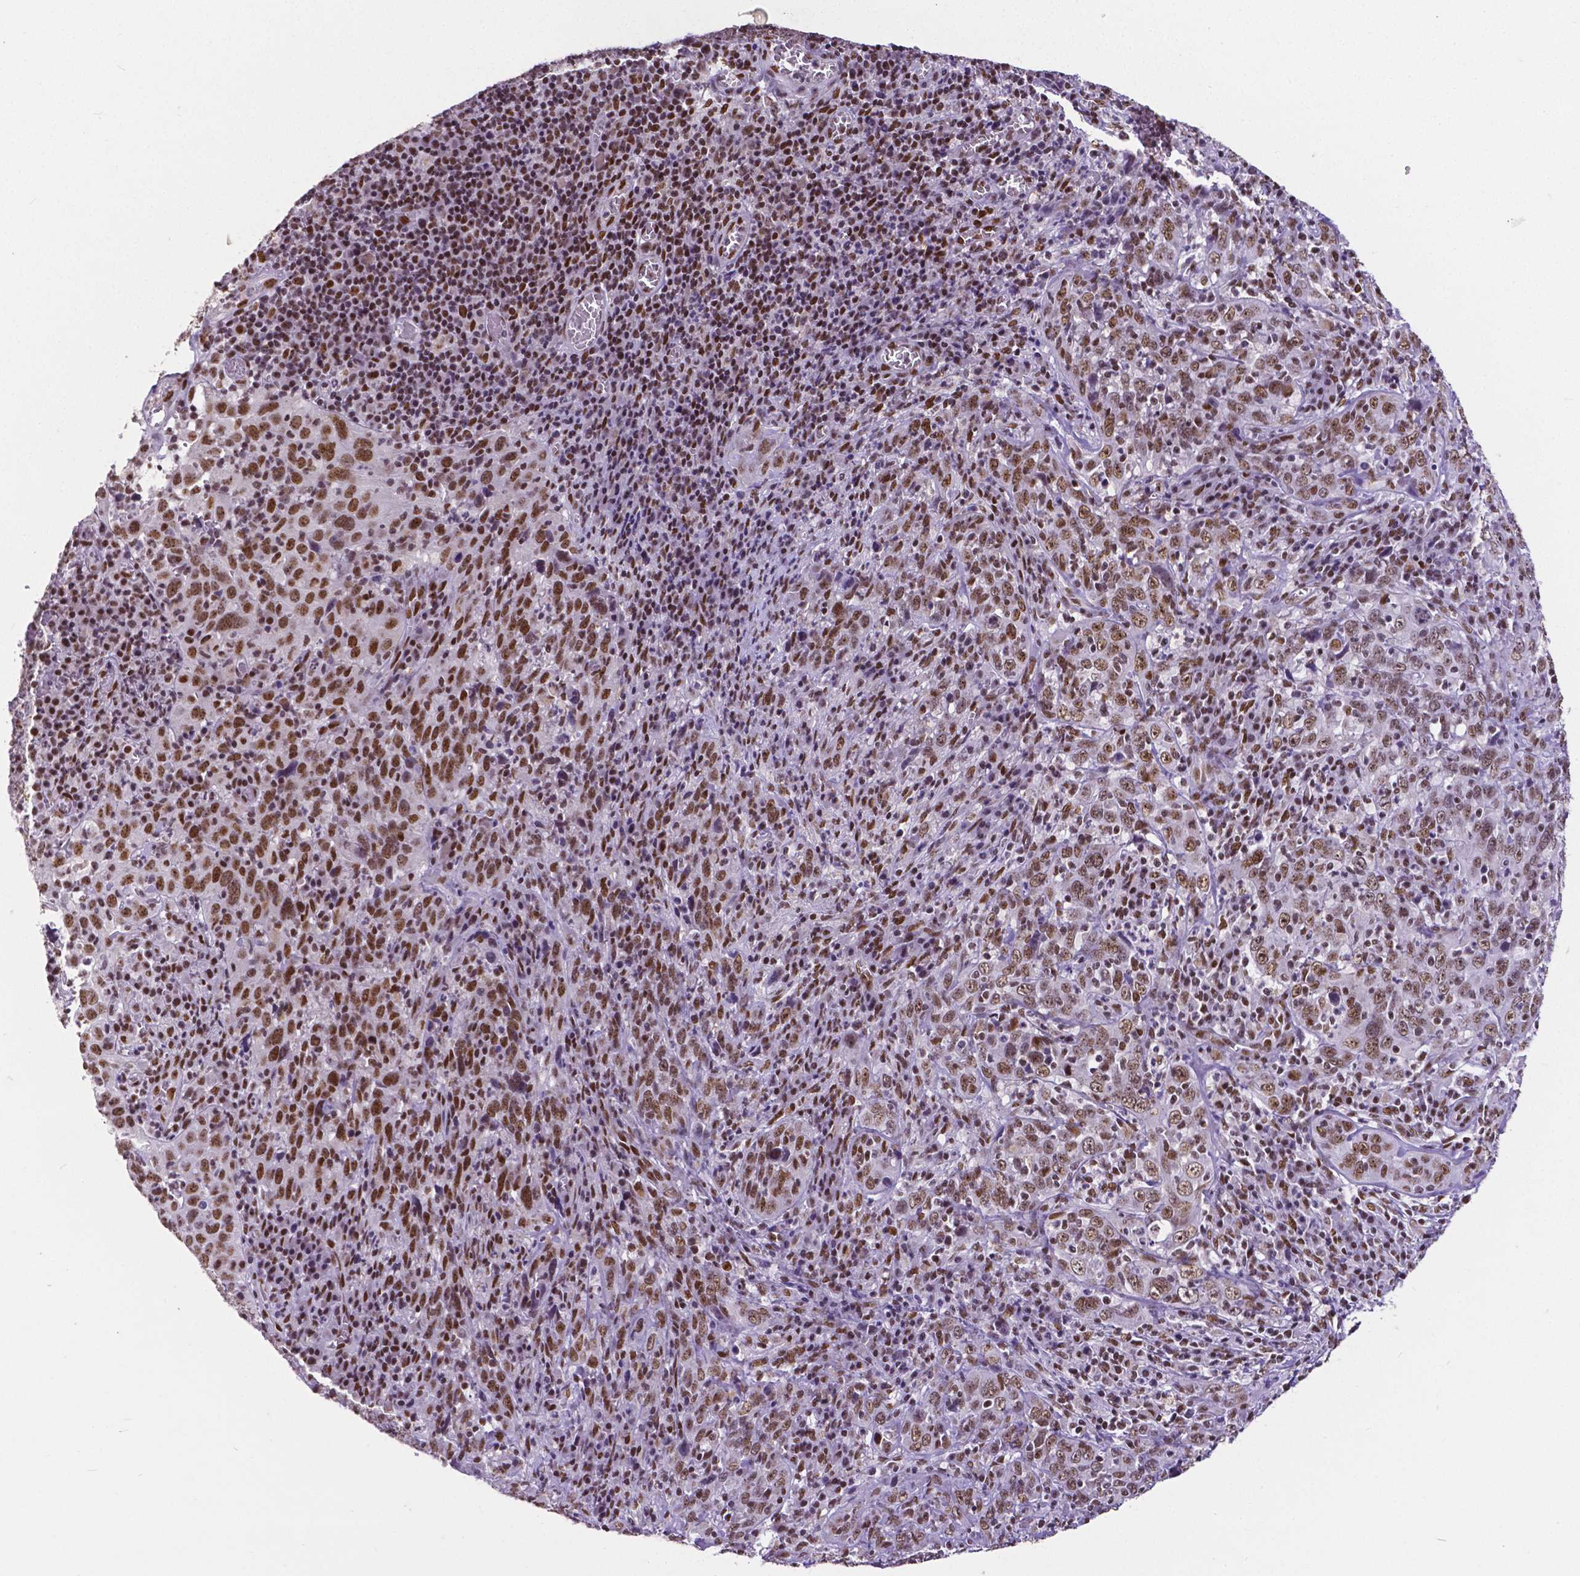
{"staining": {"intensity": "moderate", "quantity": ">75%", "location": "nuclear"}, "tissue": "cervical cancer", "cell_type": "Tumor cells", "image_type": "cancer", "snomed": [{"axis": "morphology", "description": "Squamous cell carcinoma, NOS"}, {"axis": "topography", "description": "Cervix"}], "caption": "Immunohistochemistry photomicrograph of squamous cell carcinoma (cervical) stained for a protein (brown), which reveals medium levels of moderate nuclear staining in about >75% of tumor cells.", "gene": "ATRX", "patient": {"sex": "female", "age": 46}}